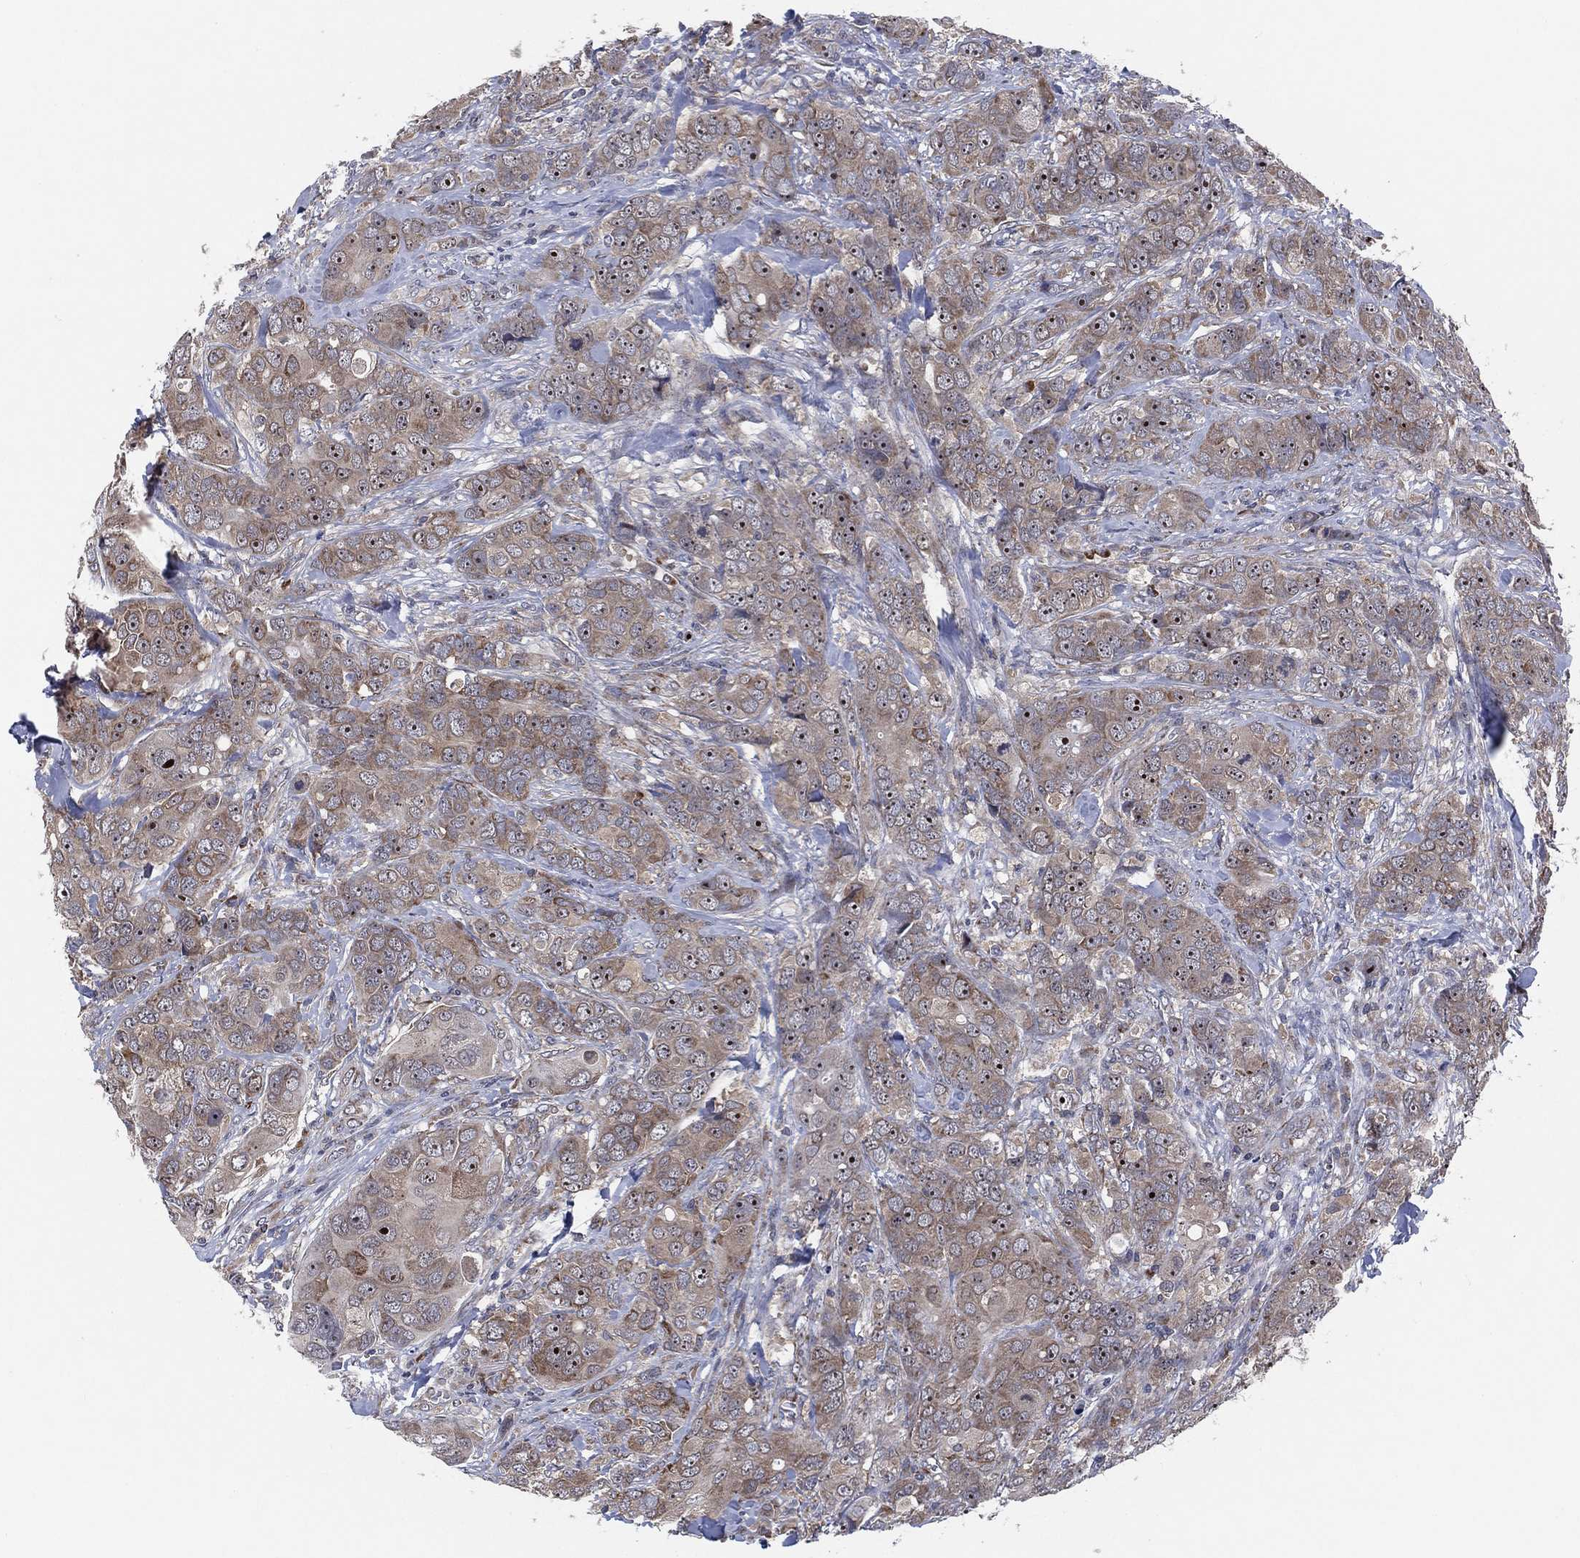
{"staining": {"intensity": "moderate", "quantity": "<25%", "location": "nuclear"}, "tissue": "breast cancer", "cell_type": "Tumor cells", "image_type": "cancer", "snomed": [{"axis": "morphology", "description": "Duct carcinoma"}, {"axis": "topography", "description": "Breast"}], "caption": "Human breast cancer stained with a brown dye reveals moderate nuclear positive expression in approximately <25% of tumor cells.", "gene": "FAM104A", "patient": {"sex": "female", "age": 43}}